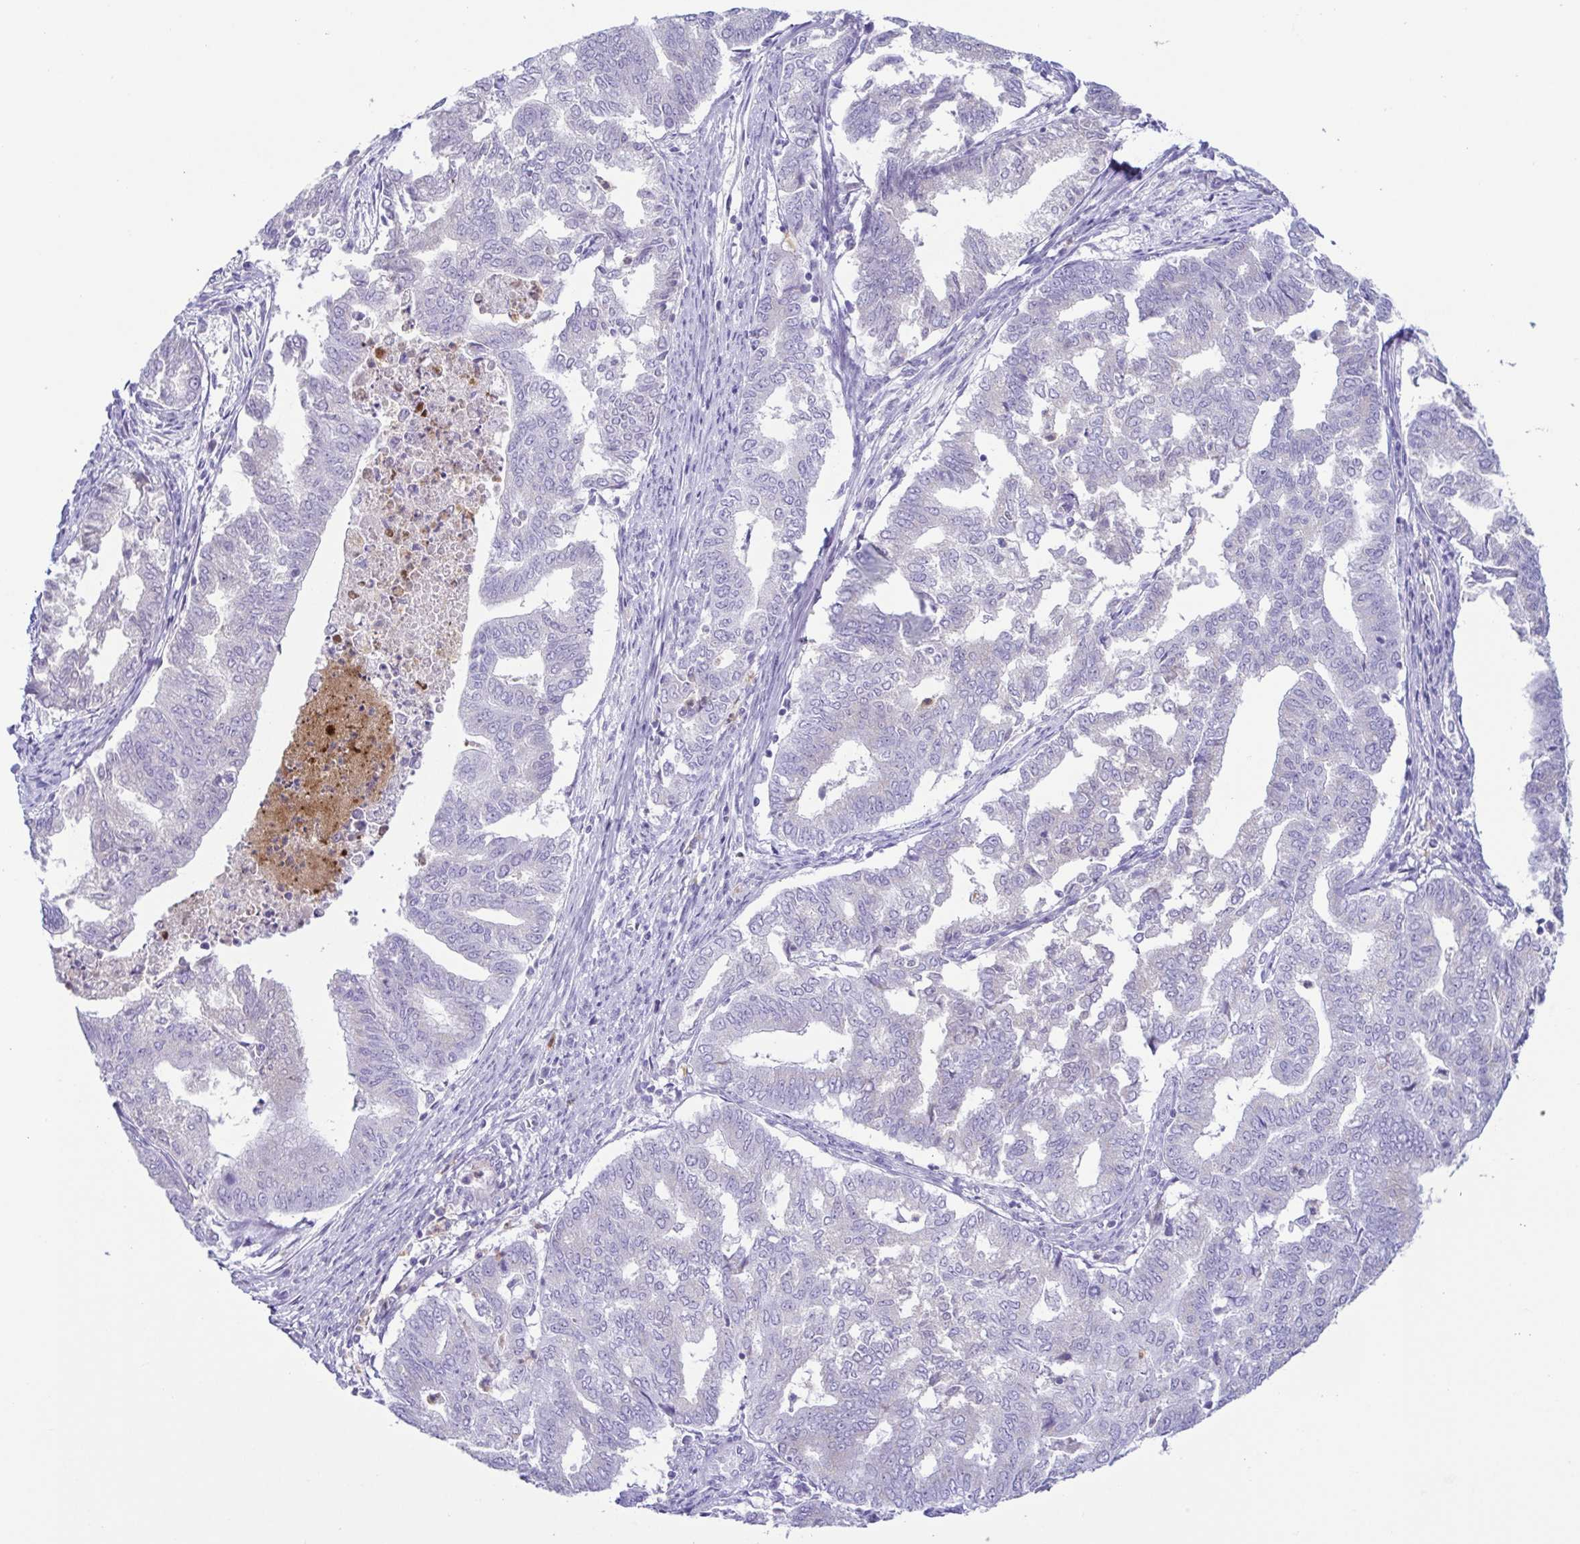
{"staining": {"intensity": "negative", "quantity": "none", "location": "none"}, "tissue": "endometrial cancer", "cell_type": "Tumor cells", "image_type": "cancer", "snomed": [{"axis": "morphology", "description": "Adenocarcinoma, NOS"}, {"axis": "topography", "description": "Endometrium"}], "caption": "Adenocarcinoma (endometrial) was stained to show a protein in brown. There is no significant staining in tumor cells.", "gene": "AZU1", "patient": {"sex": "female", "age": 79}}